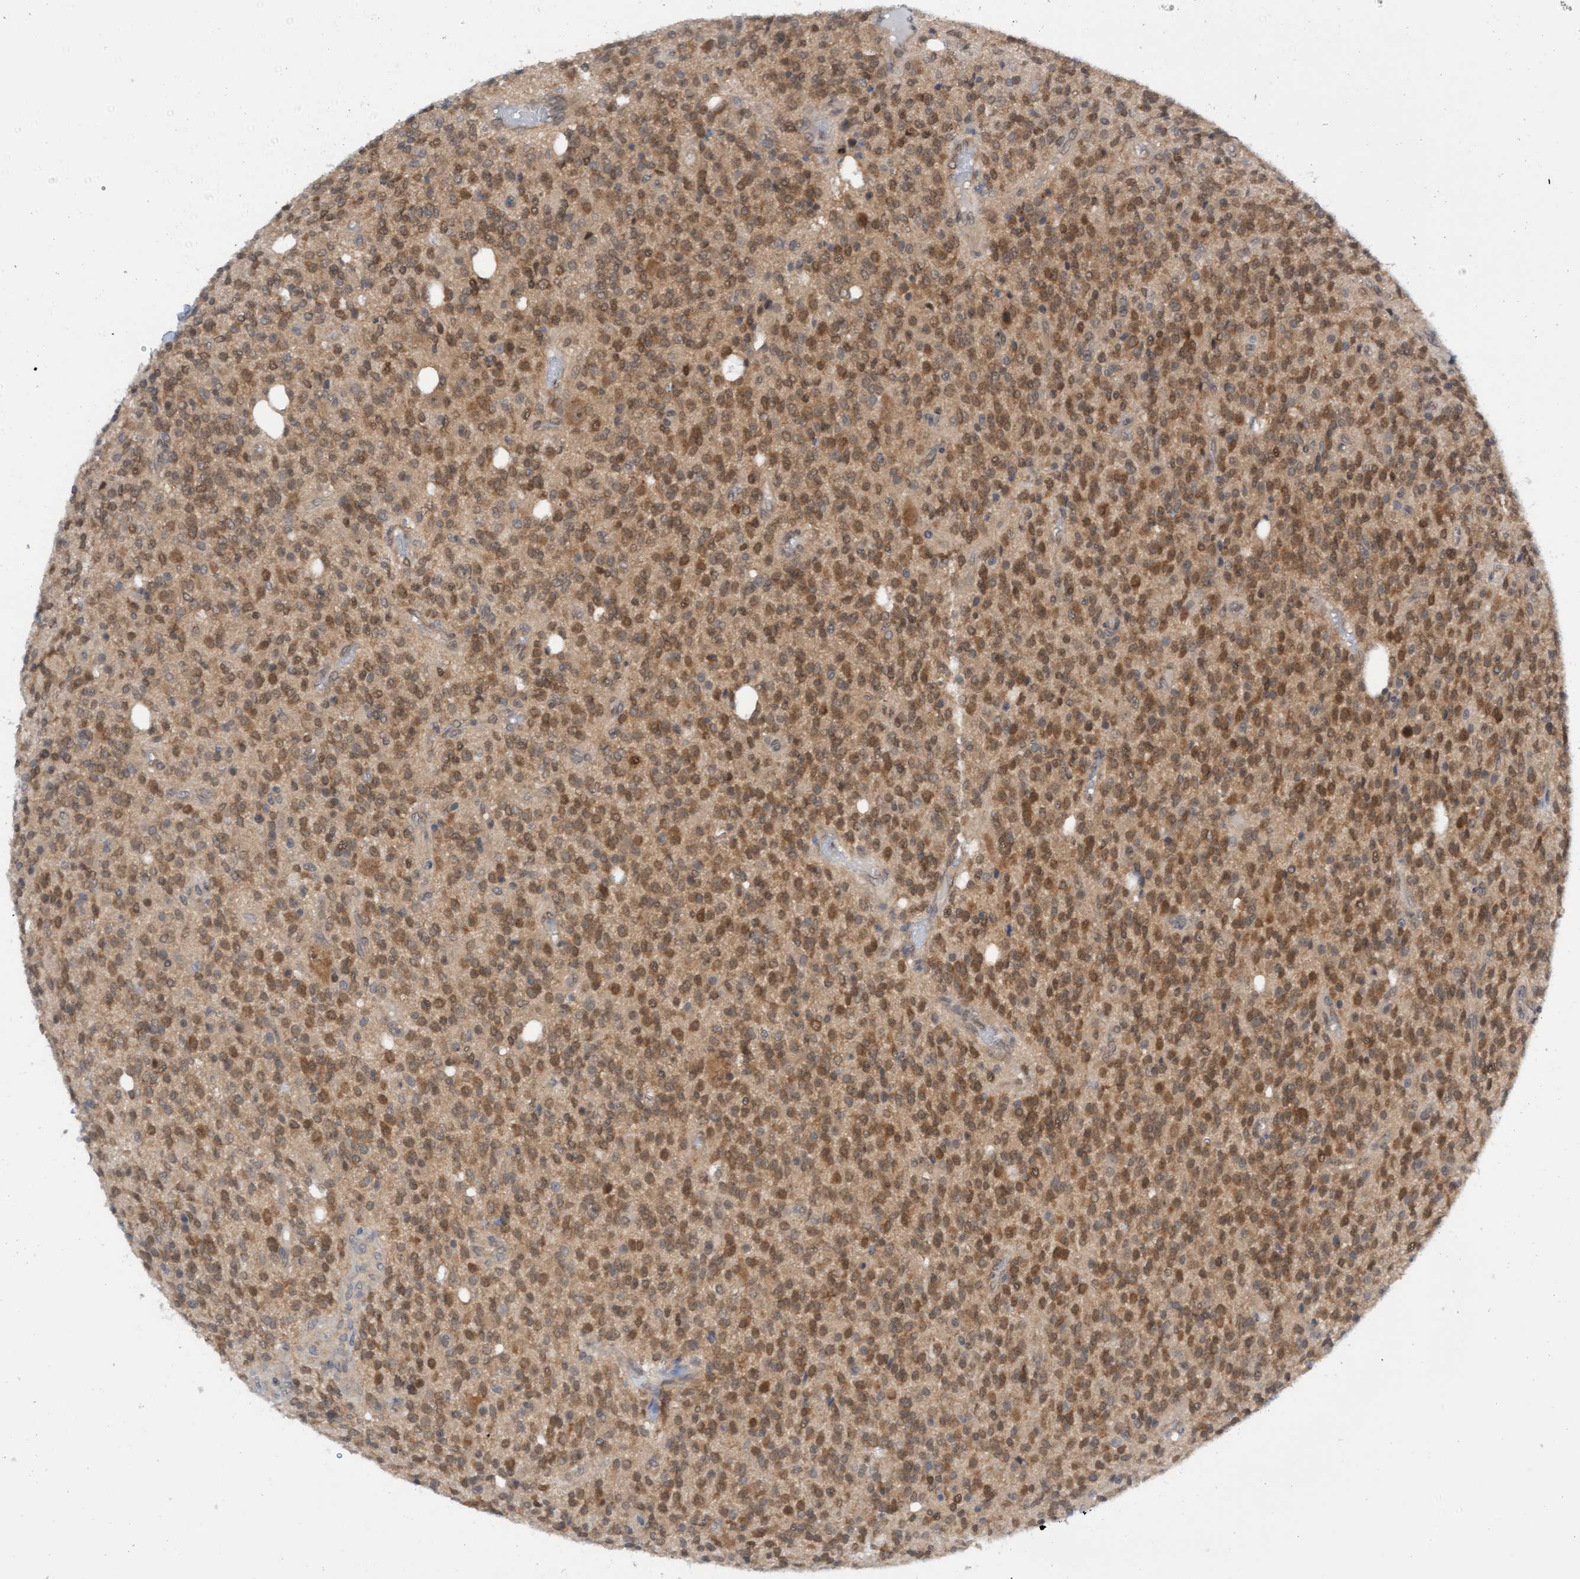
{"staining": {"intensity": "moderate", "quantity": ">75%", "location": "cytoplasmic/membranous"}, "tissue": "glioma", "cell_type": "Tumor cells", "image_type": "cancer", "snomed": [{"axis": "morphology", "description": "Glioma, malignant, High grade"}, {"axis": "topography", "description": "Brain"}], "caption": "Tumor cells demonstrate medium levels of moderate cytoplasmic/membranous positivity in approximately >75% of cells in human malignant glioma (high-grade).", "gene": "AMZ2", "patient": {"sex": "male", "age": 34}}